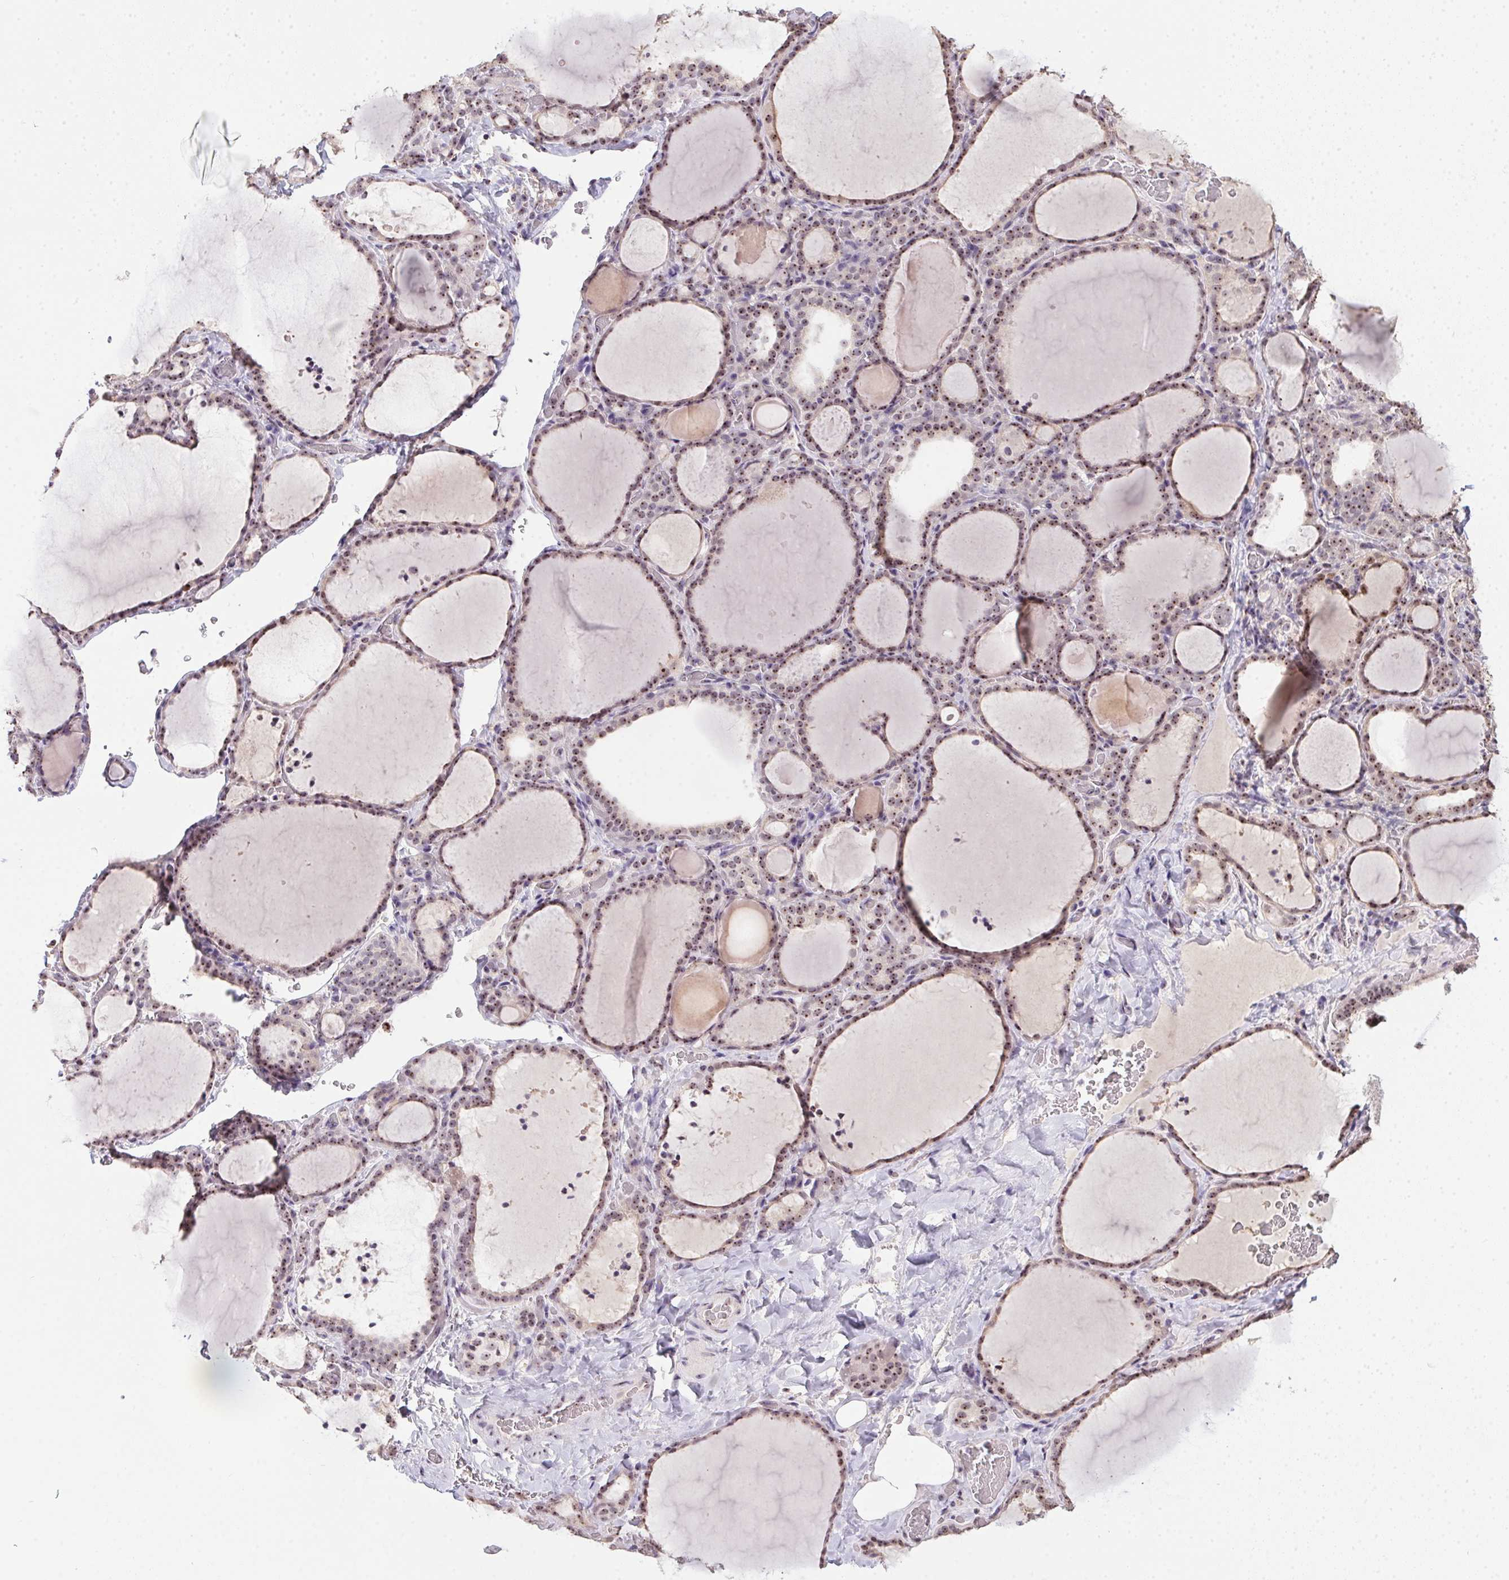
{"staining": {"intensity": "weak", "quantity": ">75%", "location": "nuclear"}, "tissue": "thyroid gland", "cell_type": "Glandular cells", "image_type": "normal", "snomed": [{"axis": "morphology", "description": "Normal tissue, NOS"}, {"axis": "topography", "description": "Thyroid gland"}], "caption": "Brown immunohistochemical staining in unremarkable thyroid gland displays weak nuclear positivity in approximately >75% of glandular cells. (DAB IHC with brightfield microscopy, high magnification).", "gene": "BATF2", "patient": {"sex": "female", "age": 22}}